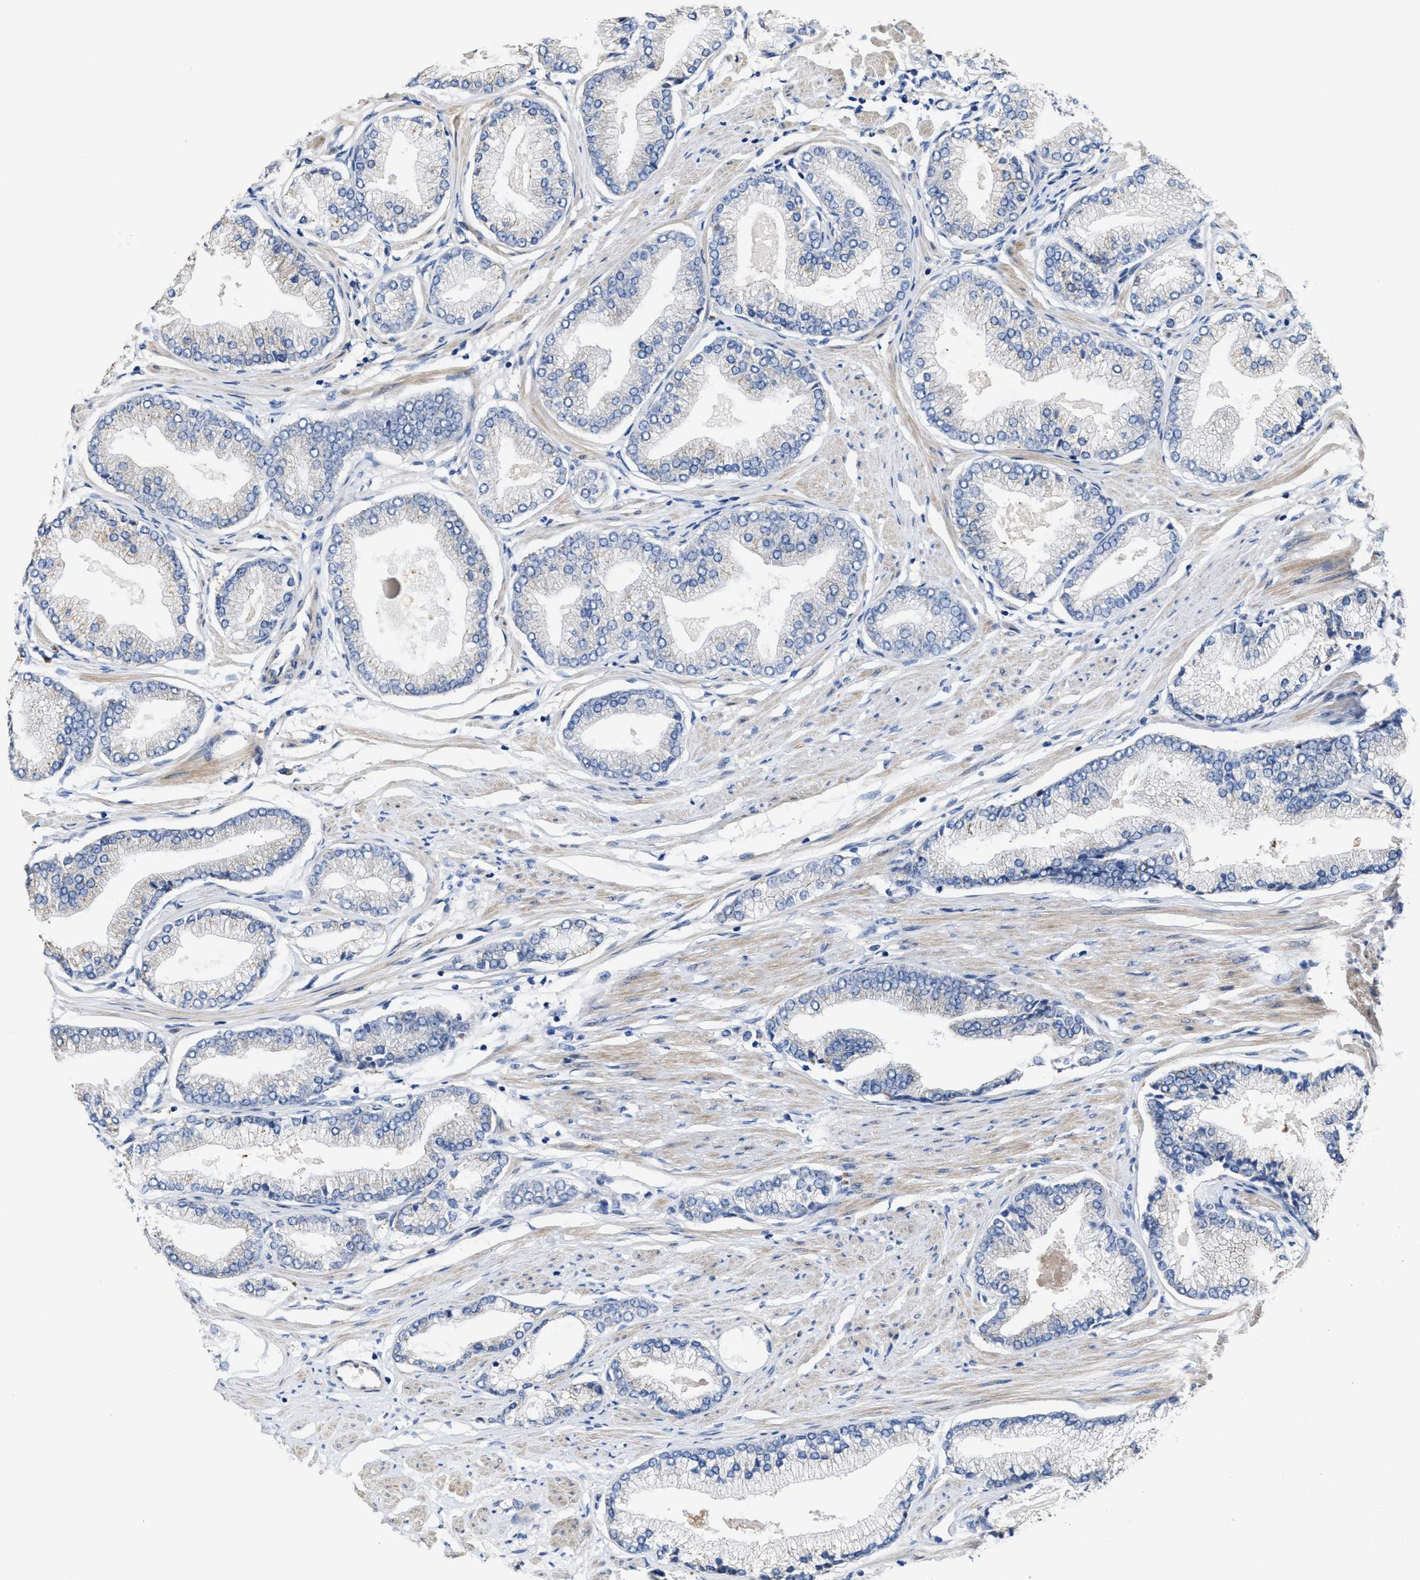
{"staining": {"intensity": "negative", "quantity": "none", "location": "none"}, "tissue": "prostate cancer", "cell_type": "Tumor cells", "image_type": "cancer", "snomed": [{"axis": "morphology", "description": "Adenocarcinoma, High grade"}, {"axis": "topography", "description": "Prostate"}], "caption": "Immunohistochemistry of prostate high-grade adenocarcinoma shows no positivity in tumor cells.", "gene": "CDPF1", "patient": {"sex": "male", "age": 61}}